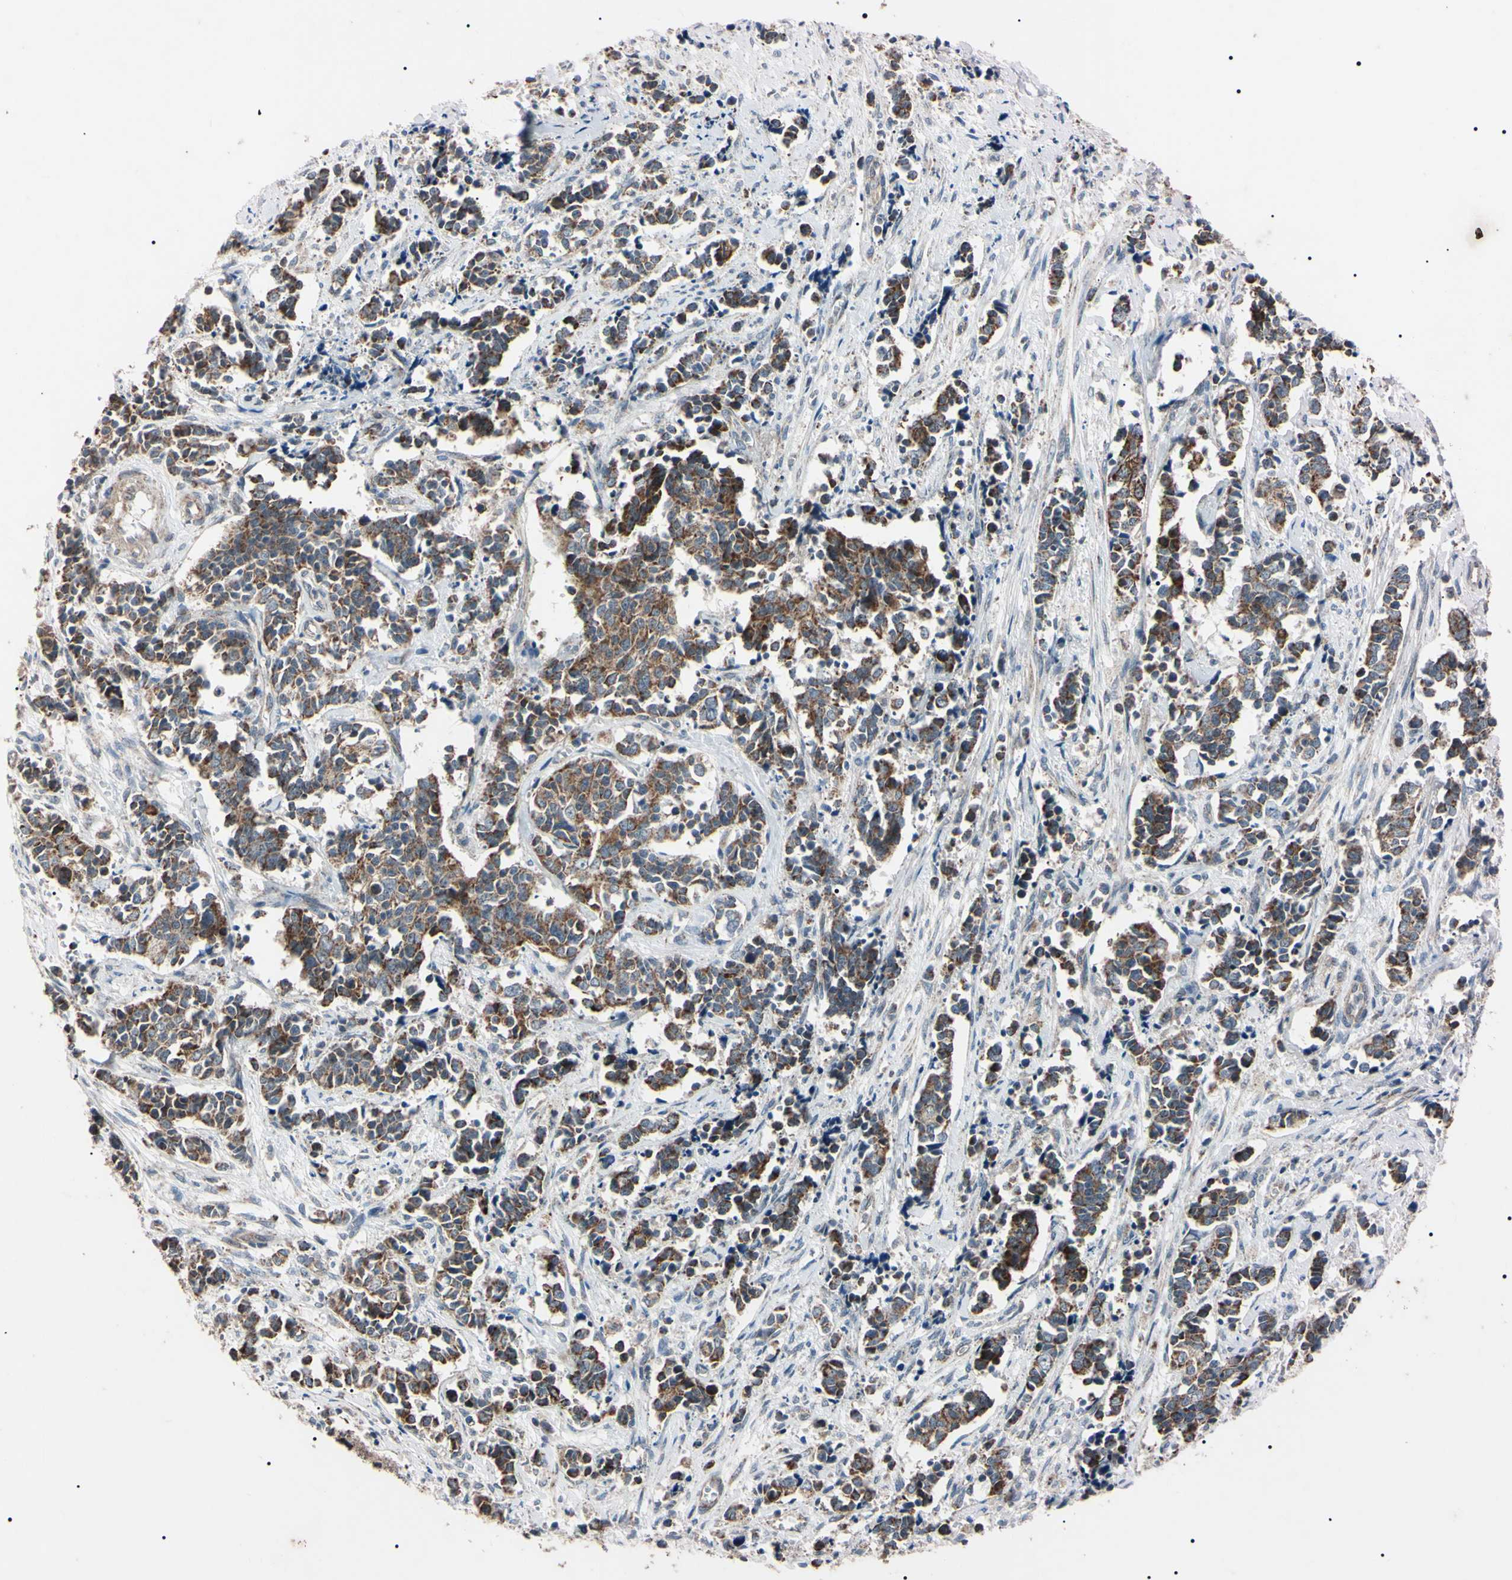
{"staining": {"intensity": "strong", "quantity": "25%-75%", "location": "cytoplasmic/membranous"}, "tissue": "cervical cancer", "cell_type": "Tumor cells", "image_type": "cancer", "snomed": [{"axis": "morphology", "description": "Normal tissue, NOS"}, {"axis": "morphology", "description": "Squamous cell carcinoma, NOS"}, {"axis": "topography", "description": "Cervix"}], "caption": "IHC staining of cervical cancer (squamous cell carcinoma), which exhibits high levels of strong cytoplasmic/membranous expression in approximately 25%-75% of tumor cells indicating strong cytoplasmic/membranous protein staining. The staining was performed using DAB (3,3'-diaminobenzidine) (brown) for protein detection and nuclei were counterstained in hematoxylin (blue).", "gene": "TNFRSF1A", "patient": {"sex": "female", "age": 35}}